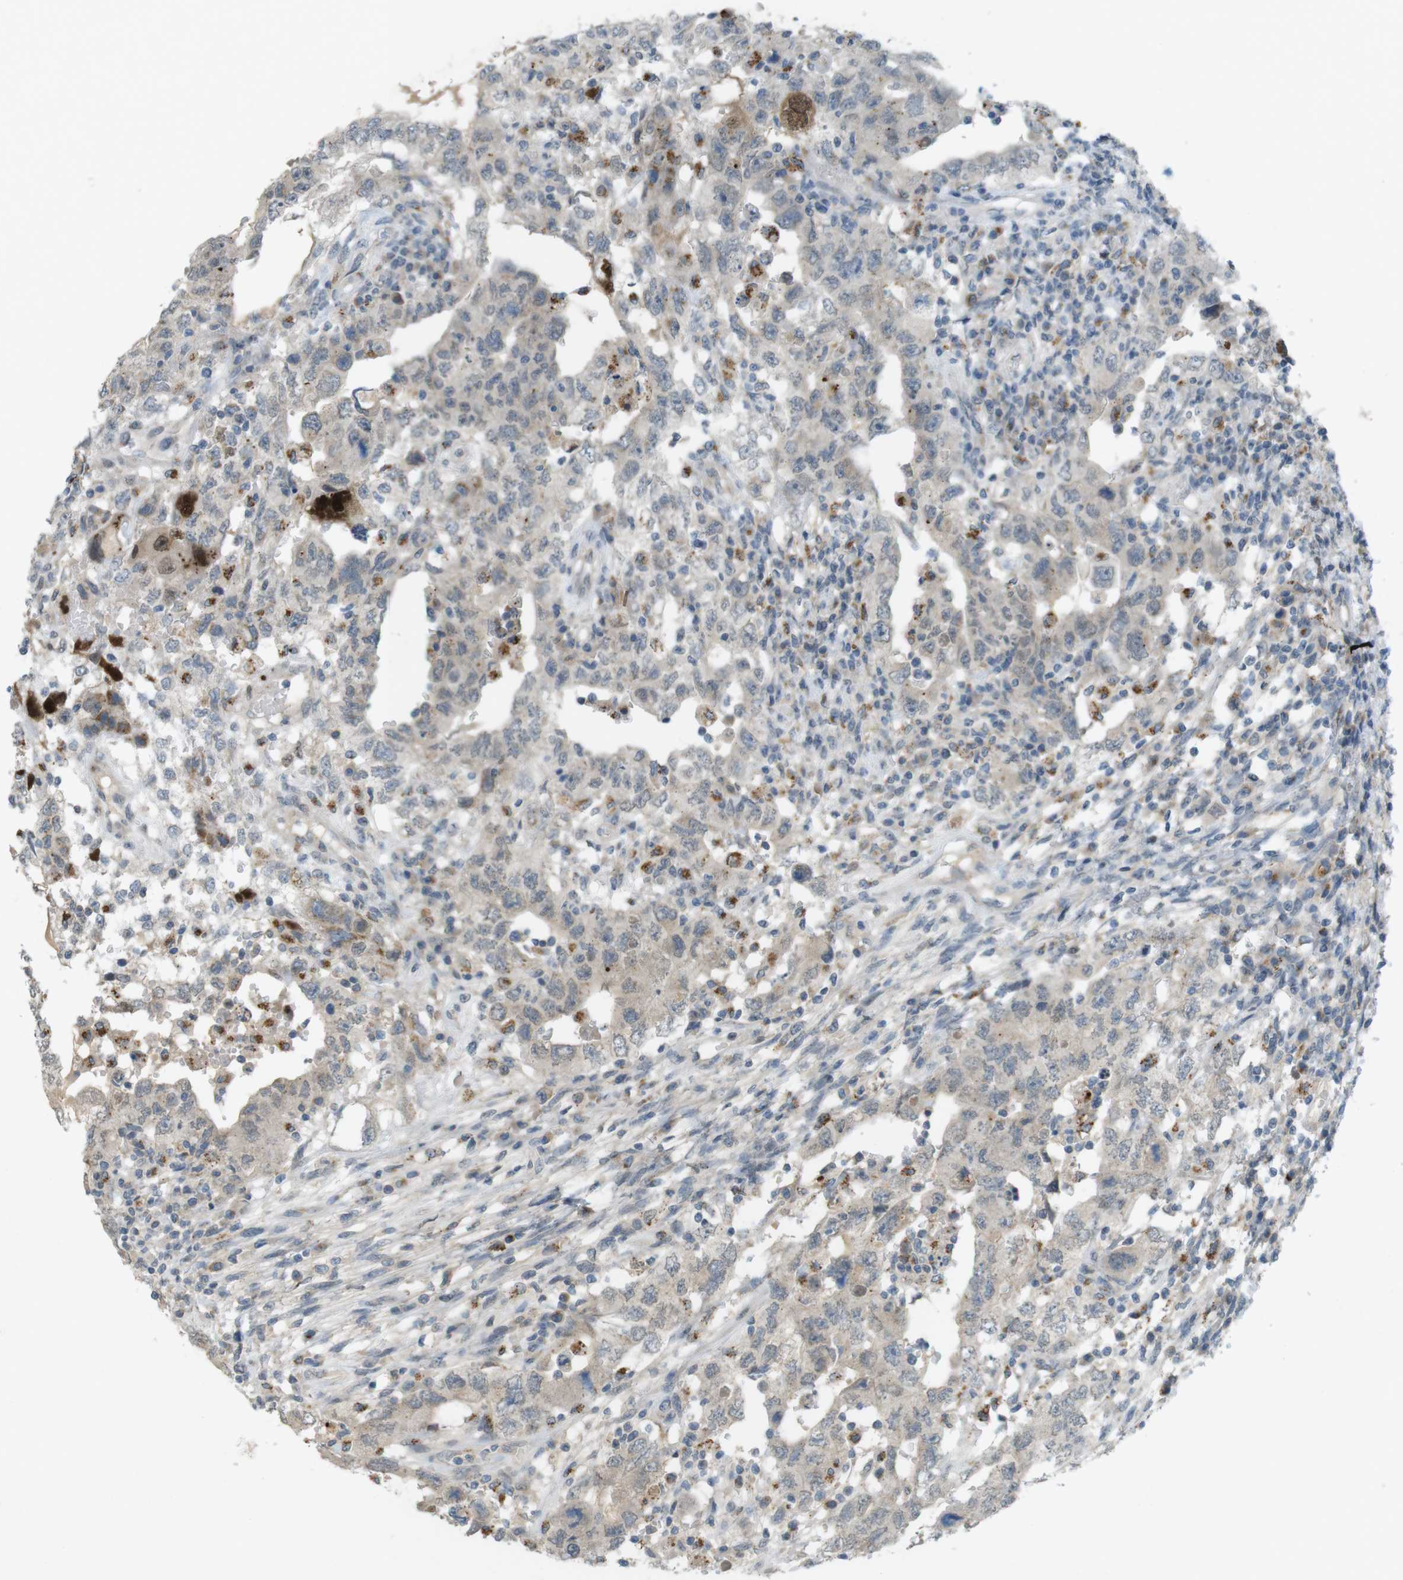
{"staining": {"intensity": "weak", "quantity": "25%-75%", "location": "cytoplasmic/membranous"}, "tissue": "testis cancer", "cell_type": "Tumor cells", "image_type": "cancer", "snomed": [{"axis": "morphology", "description": "Carcinoma, Embryonal, NOS"}, {"axis": "topography", "description": "Testis"}], "caption": "Weak cytoplasmic/membranous protein positivity is identified in about 25%-75% of tumor cells in testis cancer.", "gene": "UGT8", "patient": {"sex": "male", "age": 26}}